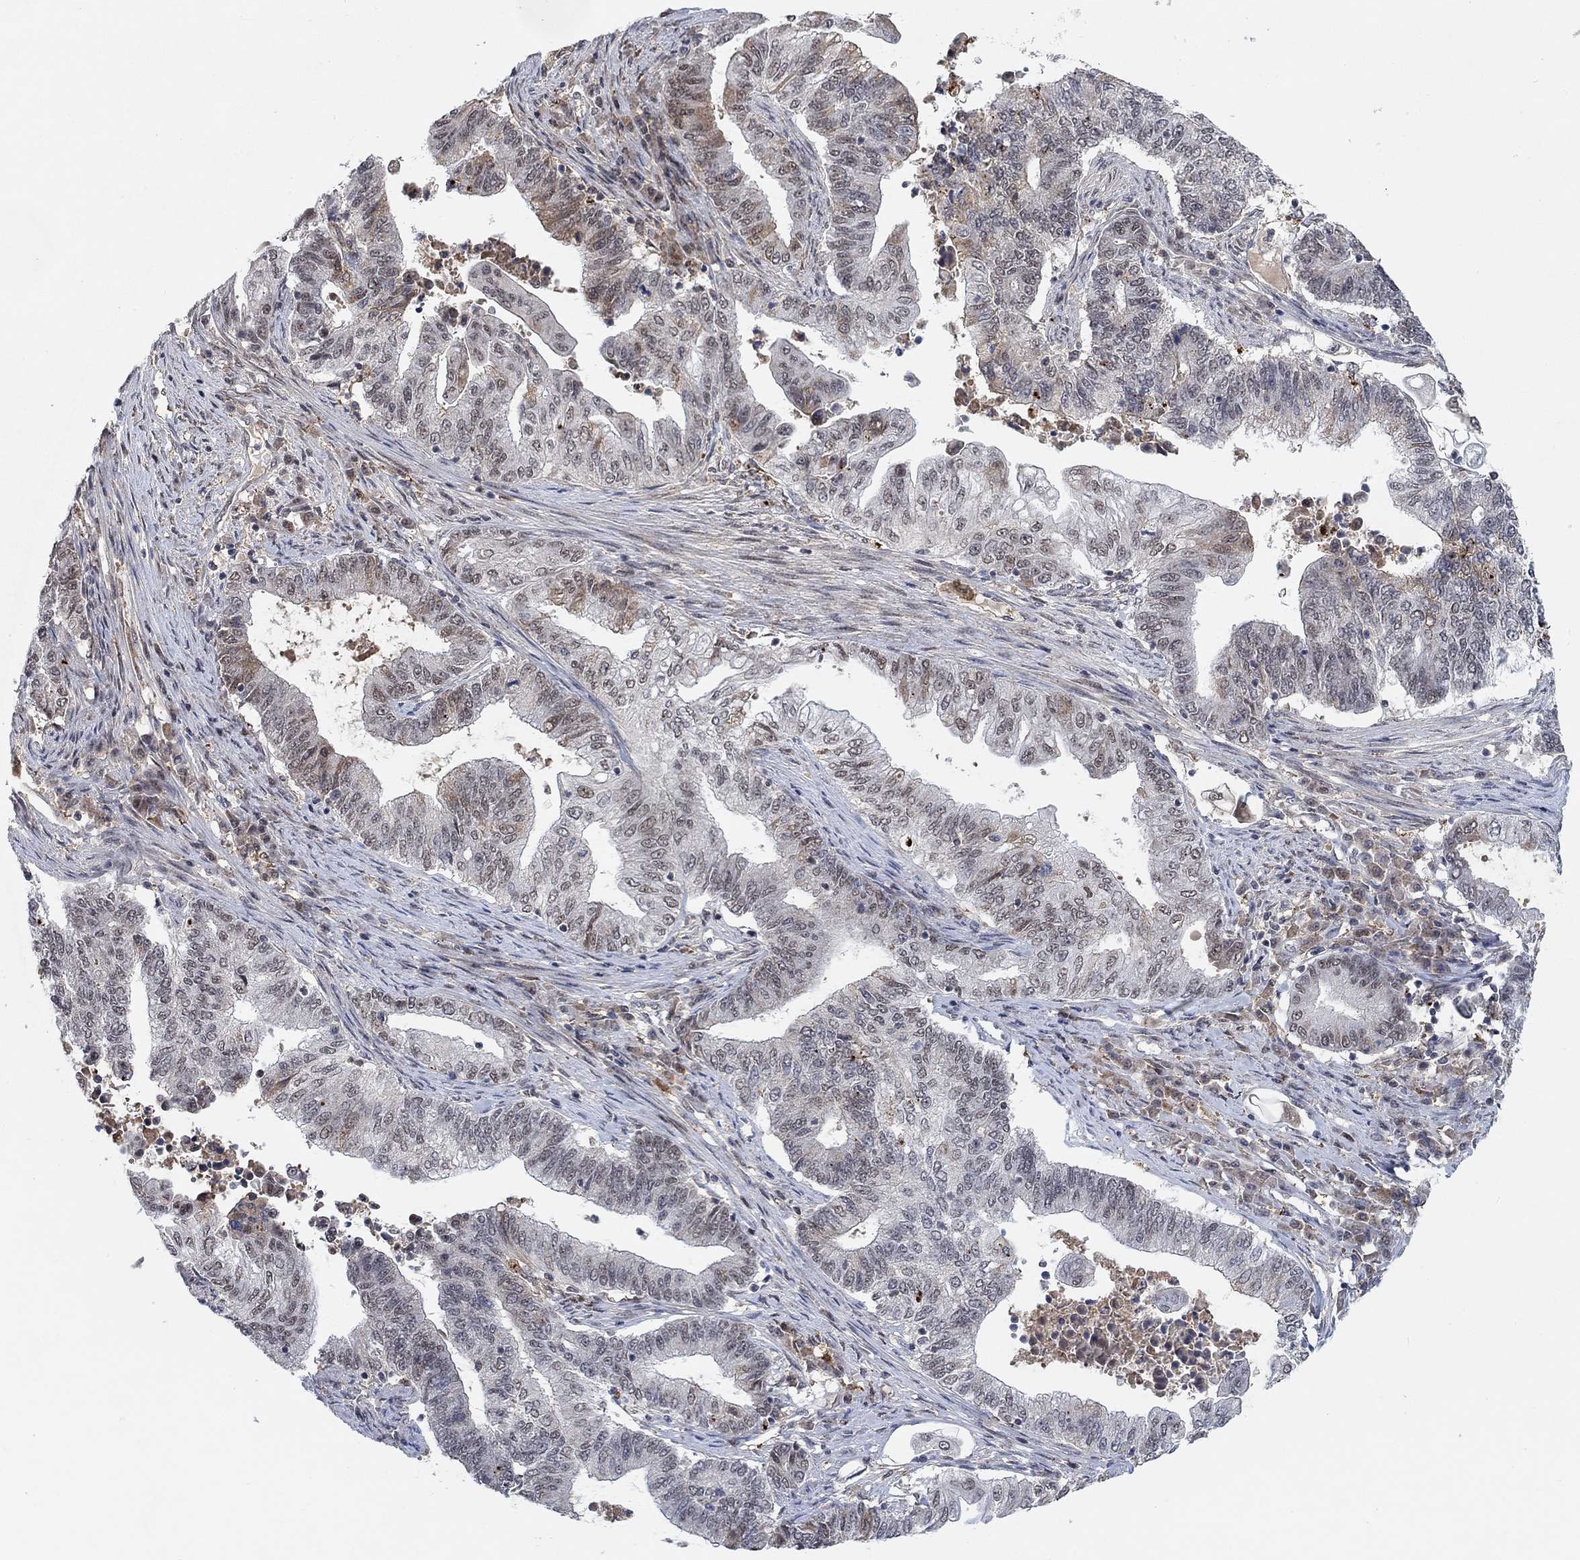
{"staining": {"intensity": "negative", "quantity": "none", "location": "none"}, "tissue": "endometrial cancer", "cell_type": "Tumor cells", "image_type": "cancer", "snomed": [{"axis": "morphology", "description": "Adenocarcinoma, NOS"}, {"axis": "topography", "description": "Uterus"}, {"axis": "topography", "description": "Endometrium"}], "caption": "A micrograph of human endometrial cancer (adenocarcinoma) is negative for staining in tumor cells.", "gene": "THAP8", "patient": {"sex": "female", "age": 54}}